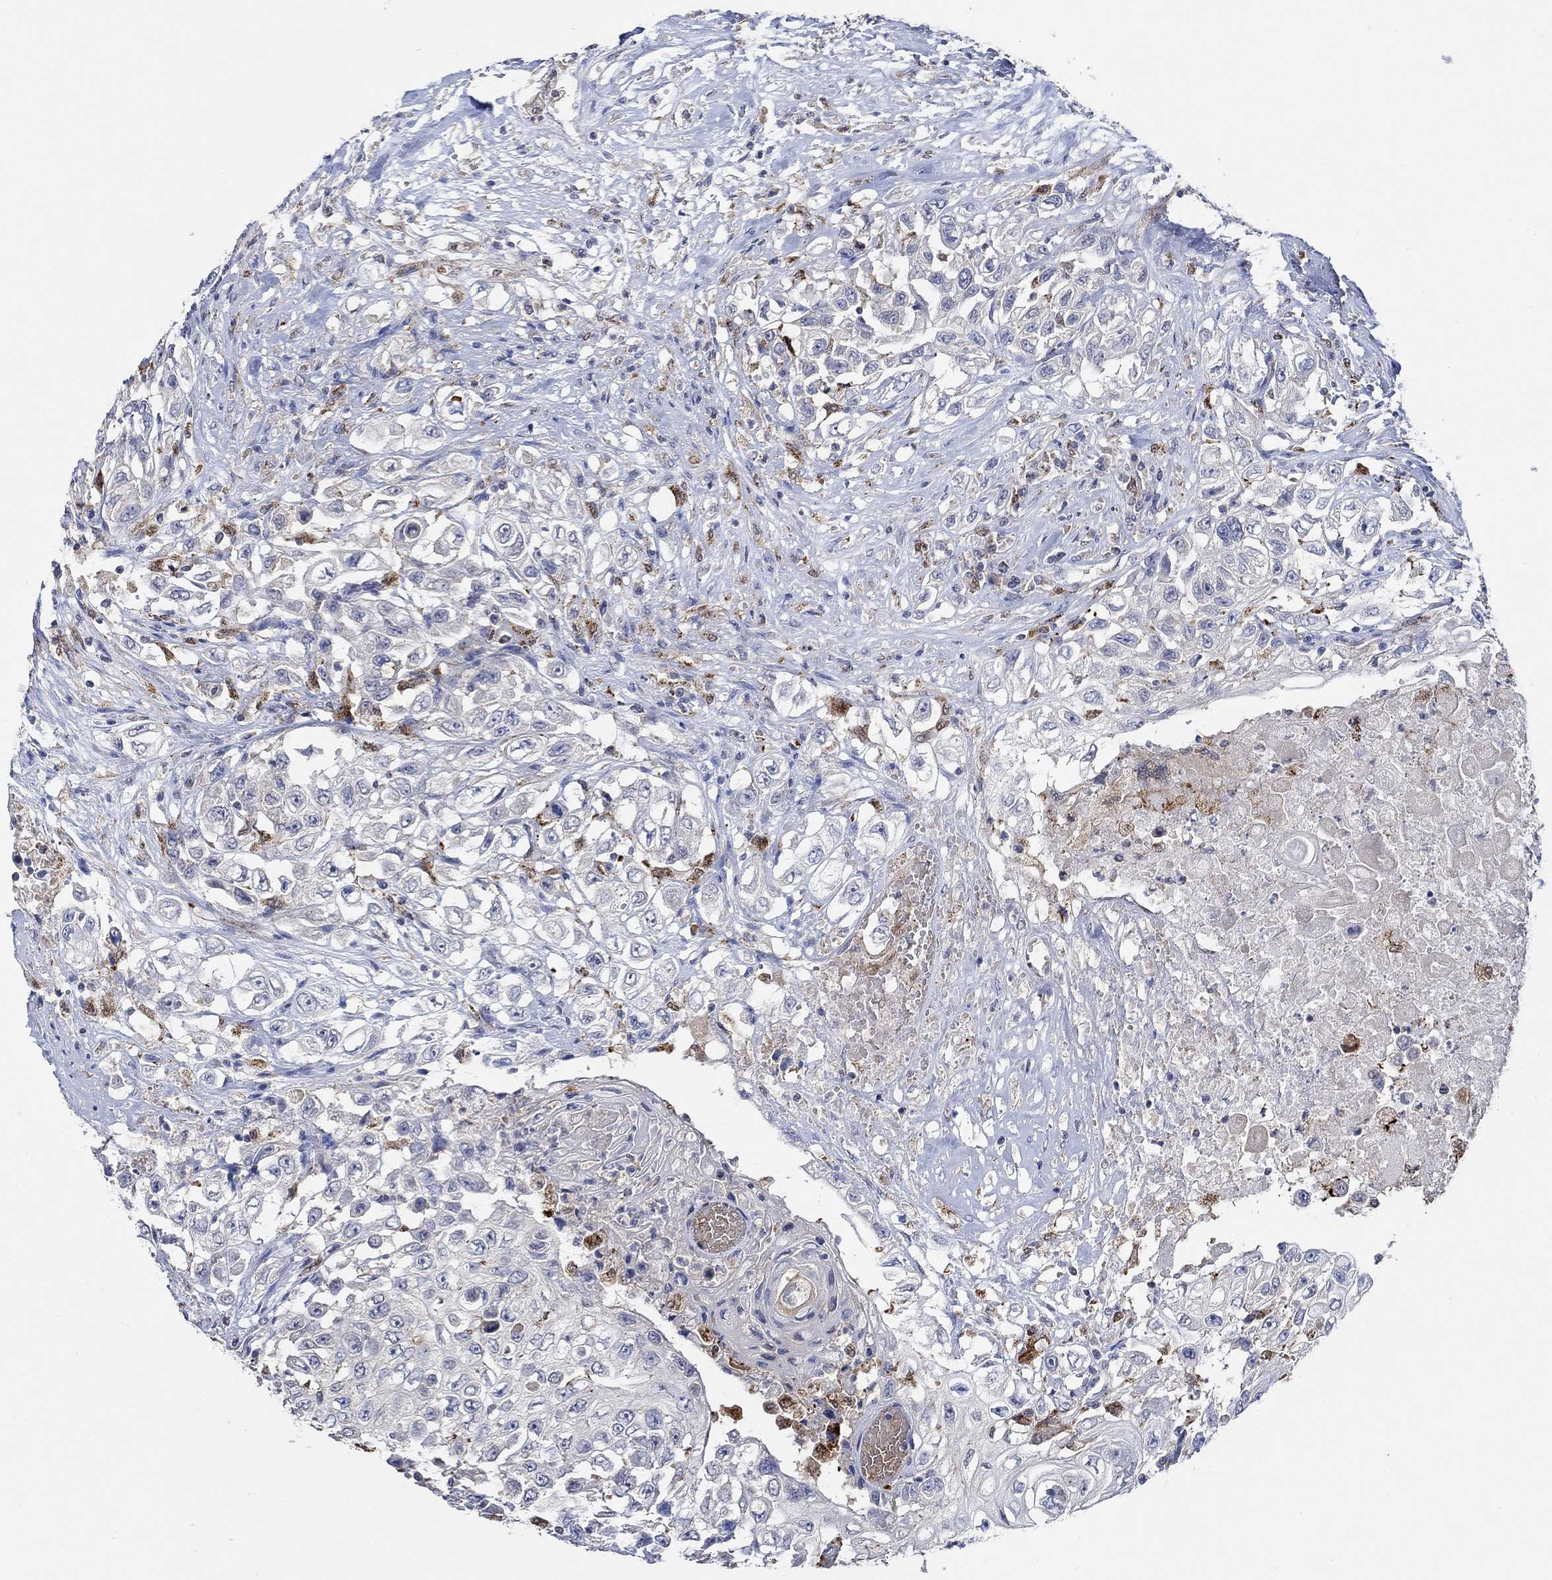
{"staining": {"intensity": "negative", "quantity": "none", "location": "none"}, "tissue": "urothelial cancer", "cell_type": "Tumor cells", "image_type": "cancer", "snomed": [{"axis": "morphology", "description": "Urothelial carcinoma, High grade"}, {"axis": "topography", "description": "Urinary bladder"}], "caption": "The IHC photomicrograph has no significant expression in tumor cells of high-grade urothelial carcinoma tissue.", "gene": "MPP1", "patient": {"sex": "female", "age": 56}}